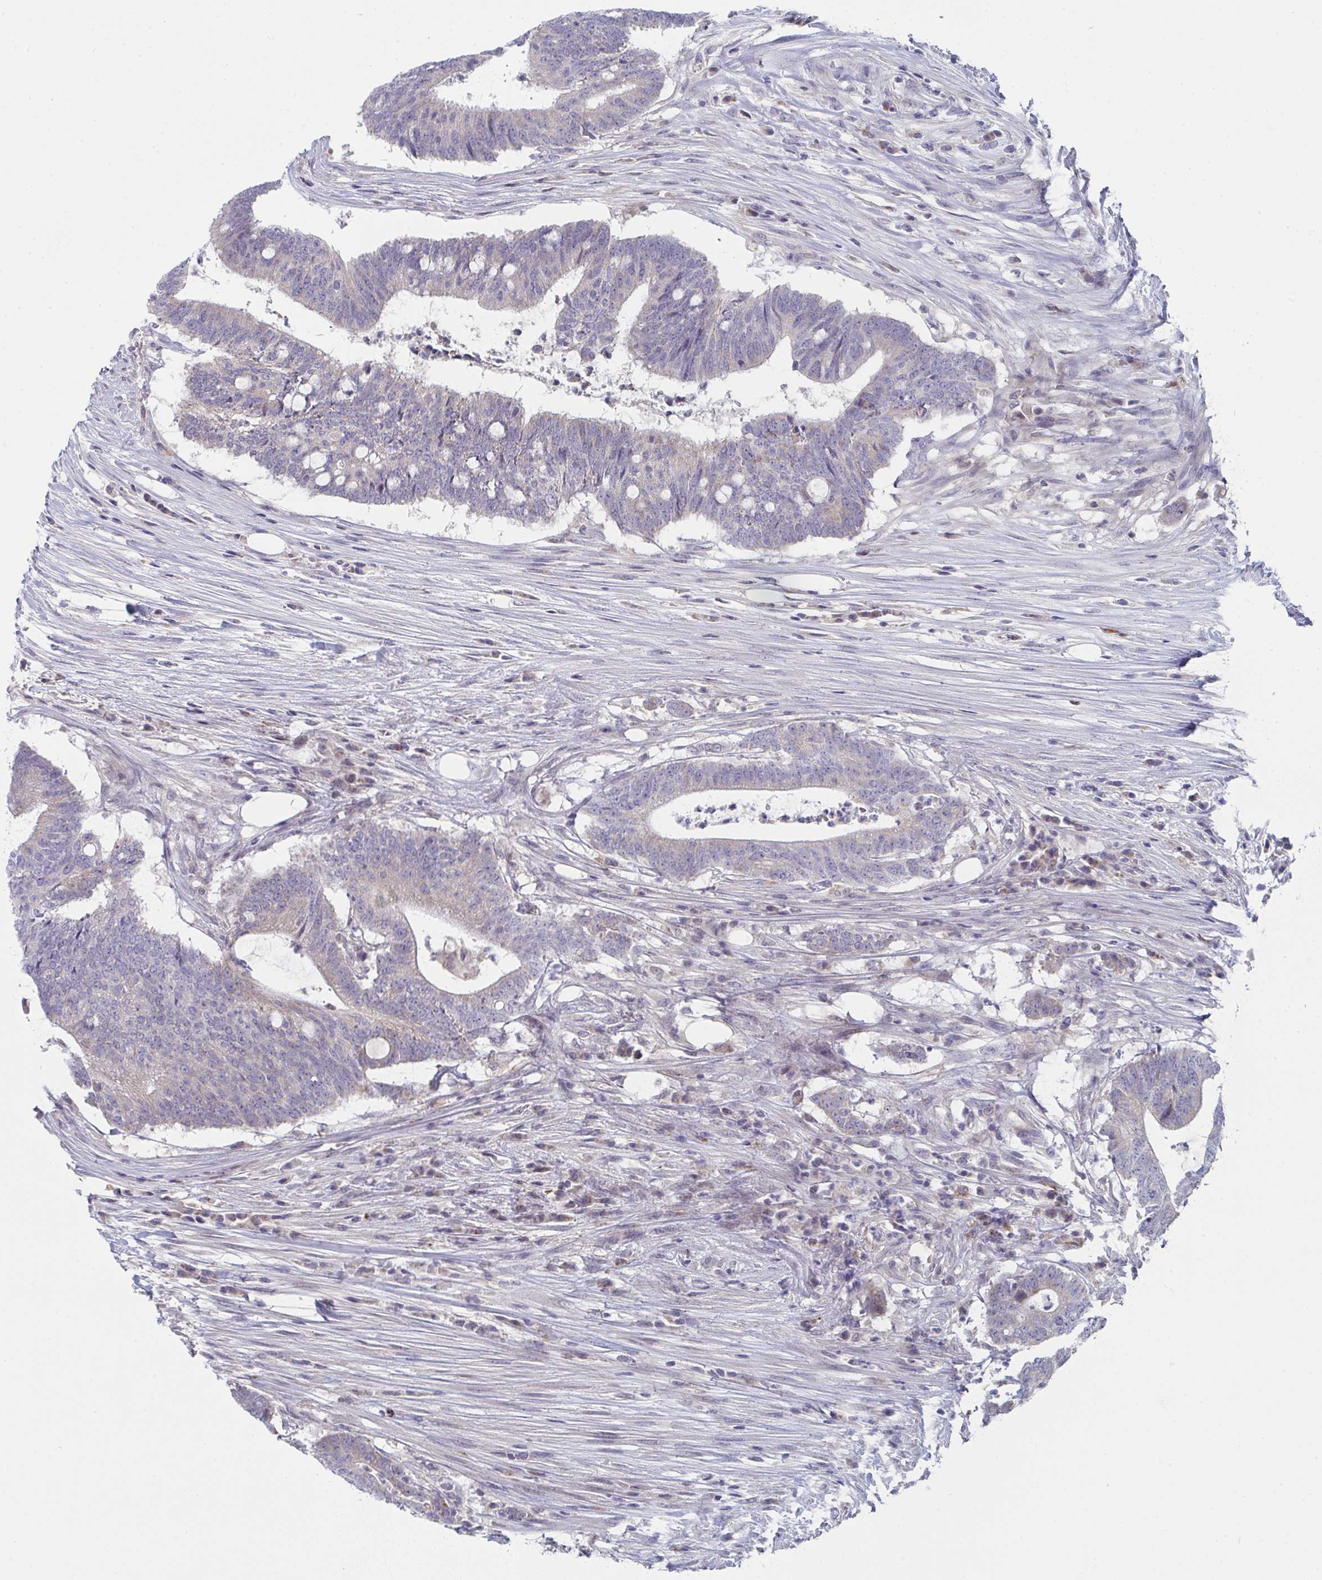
{"staining": {"intensity": "negative", "quantity": "none", "location": "none"}, "tissue": "colorectal cancer", "cell_type": "Tumor cells", "image_type": "cancer", "snomed": [{"axis": "morphology", "description": "Adenocarcinoma, NOS"}, {"axis": "topography", "description": "Colon"}], "caption": "The image shows no significant staining in tumor cells of colorectal cancer.", "gene": "VWDE", "patient": {"sex": "female", "age": 43}}